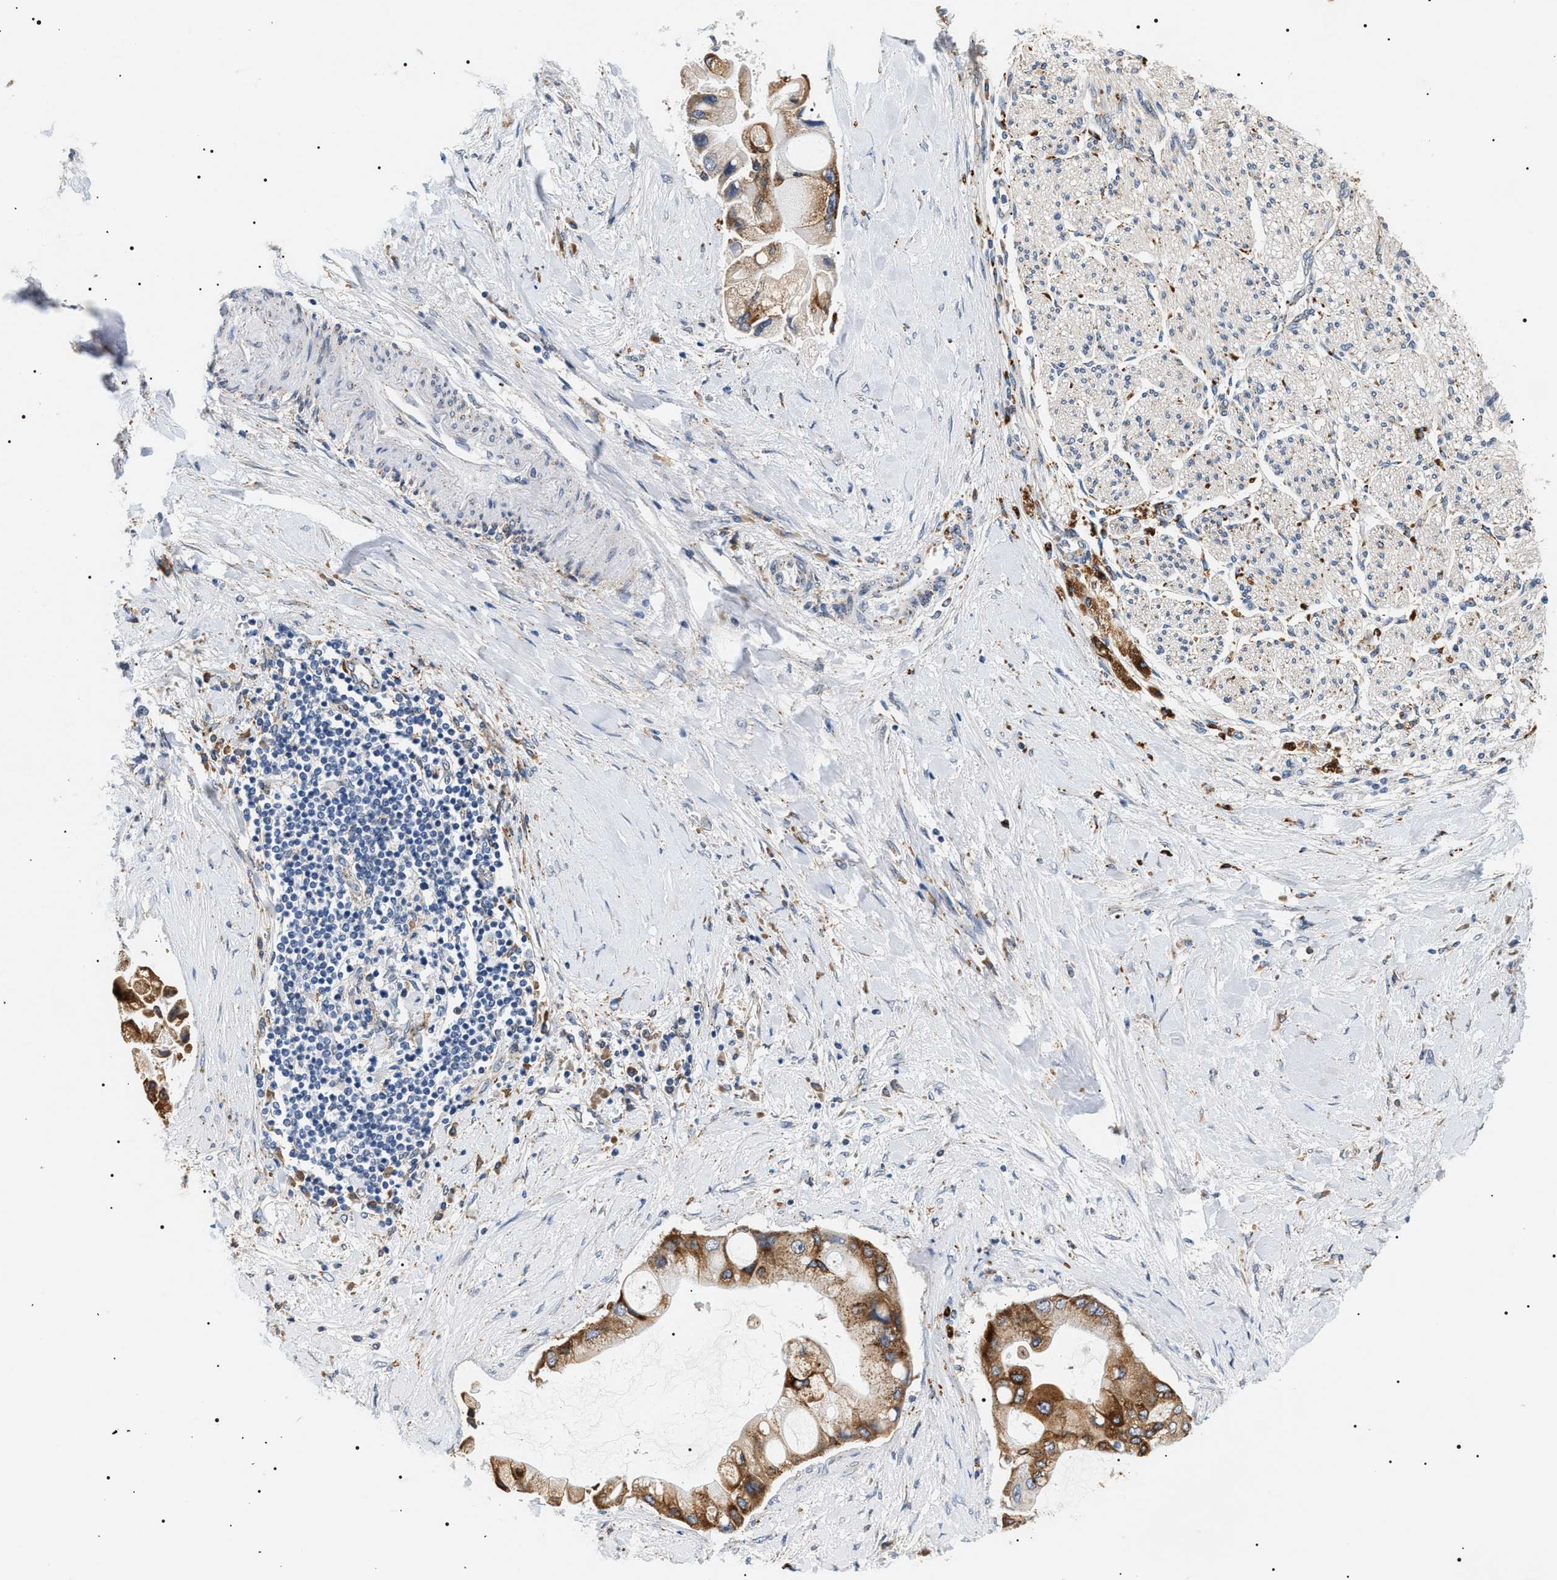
{"staining": {"intensity": "moderate", "quantity": ">75%", "location": "cytoplasmic/membranous"}, "tissue": "liver cancer", "cell_type": "Tumor cells", "image_type": "cancer", "snomed": [{"axis": "morphology", "description": "Cholangiocarcinoma"}, {"axis": "topography", "description": "Liver"}], "caption": "The micrograph exhibits a brown stain indicating the presence of a protein in the cytoplasmic/membranous of tumor cells in liver cancer.", "gene": "HSD17B11", "patient": {"sex": "male", "age": 50}}